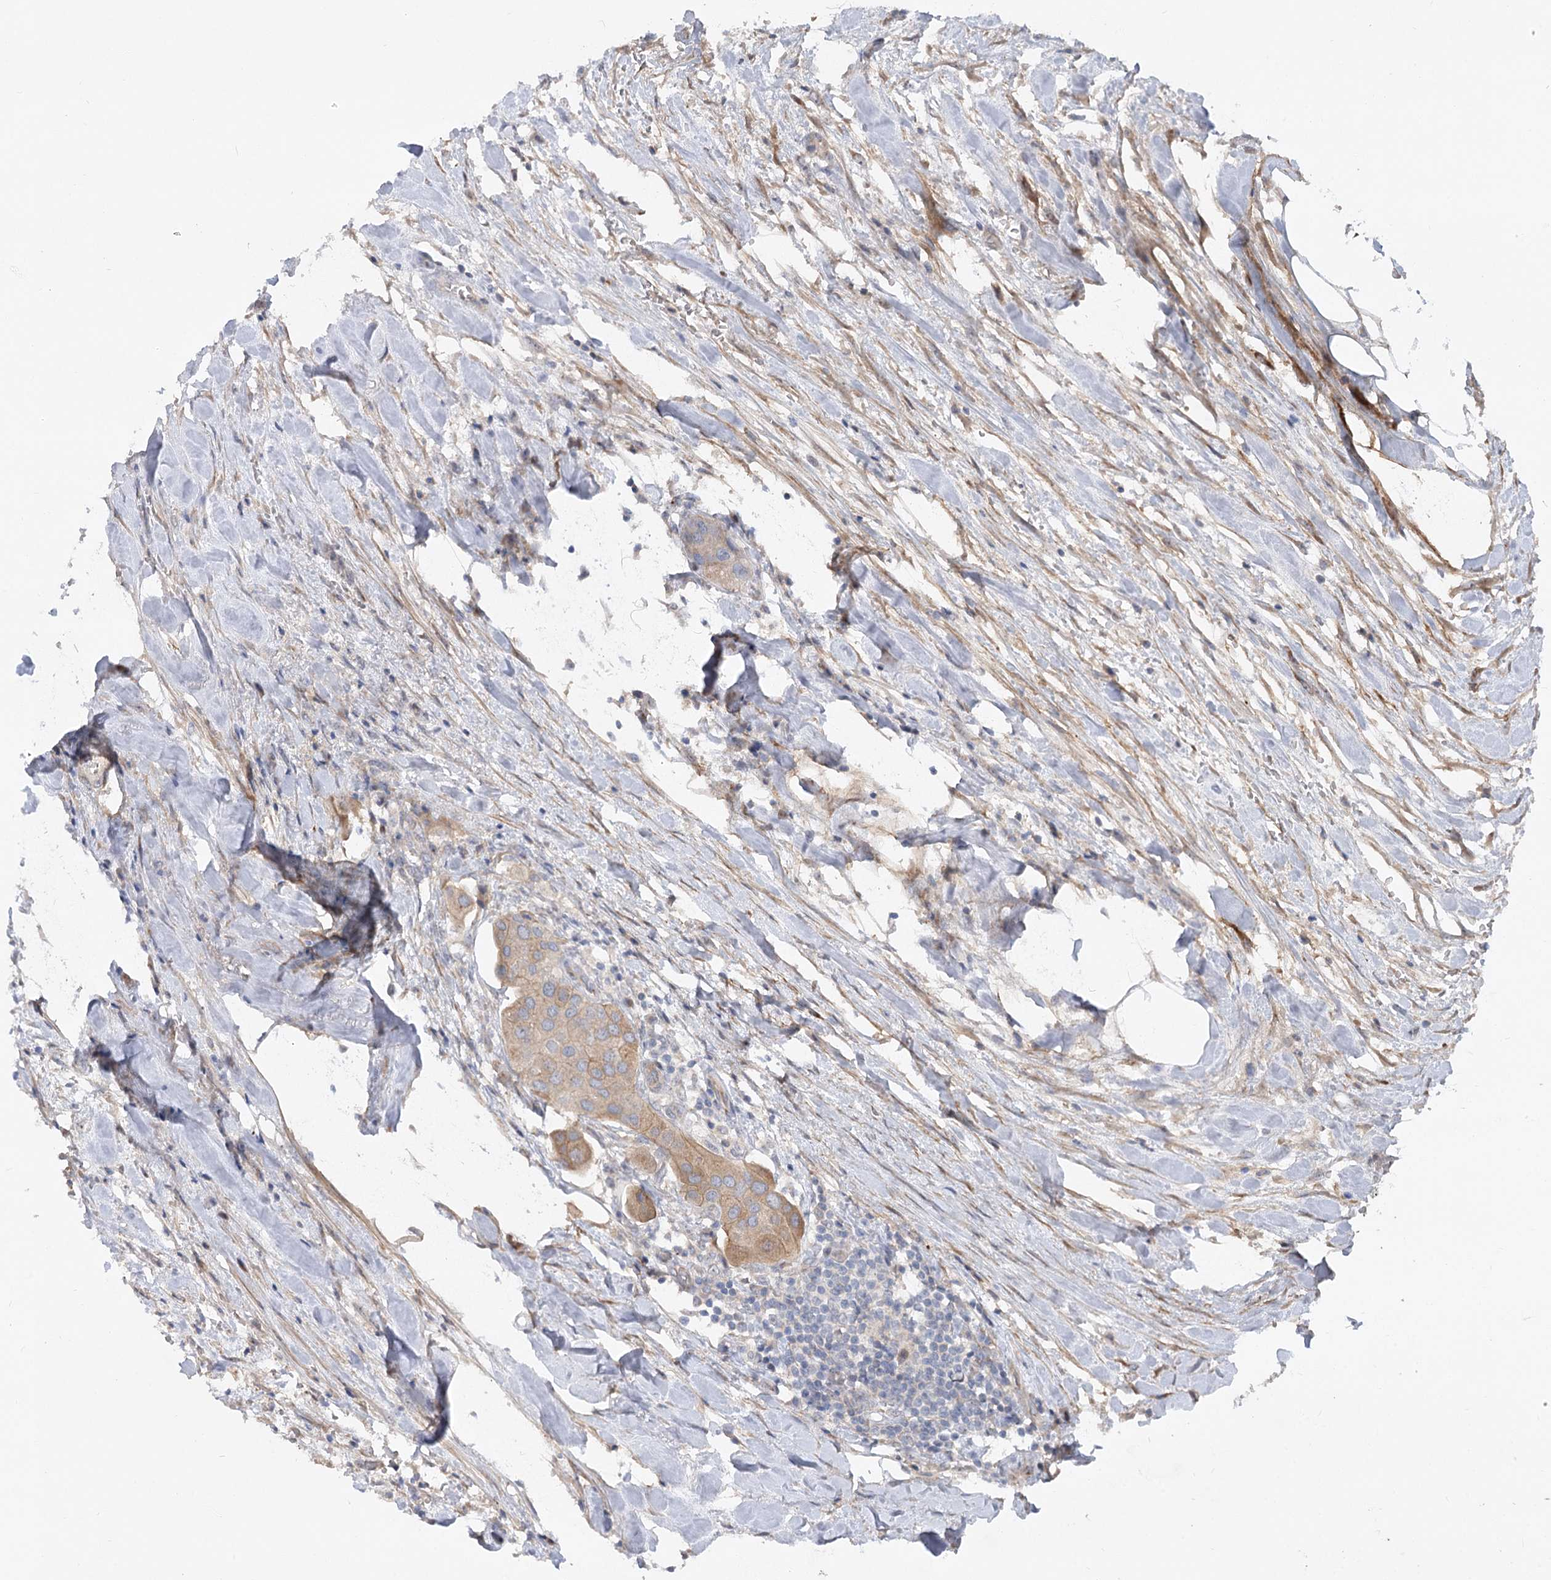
{"staining": {"intensity": "moderate", "quantity": "<25%", "location": "cytoplasmic/membranous"}, "tissue": "urothelial cancer", "cell_type": "Tumor cells", "image_type": "cancer", "snomed": [{"axis": "morphology", "description": "Urothelial carcinoma, High grade"}, {"axis": "topography", "description": "Urinary bladder"}], "caption": "A high-resolution micrograph shows IHC staining of urothelial cancer, which exhibits moderate cytoplasmic/membranous positivity in approximately <25% of tumor cells.", "gene": "FGF19", "patient": {"sex": "male", "age": 64}}